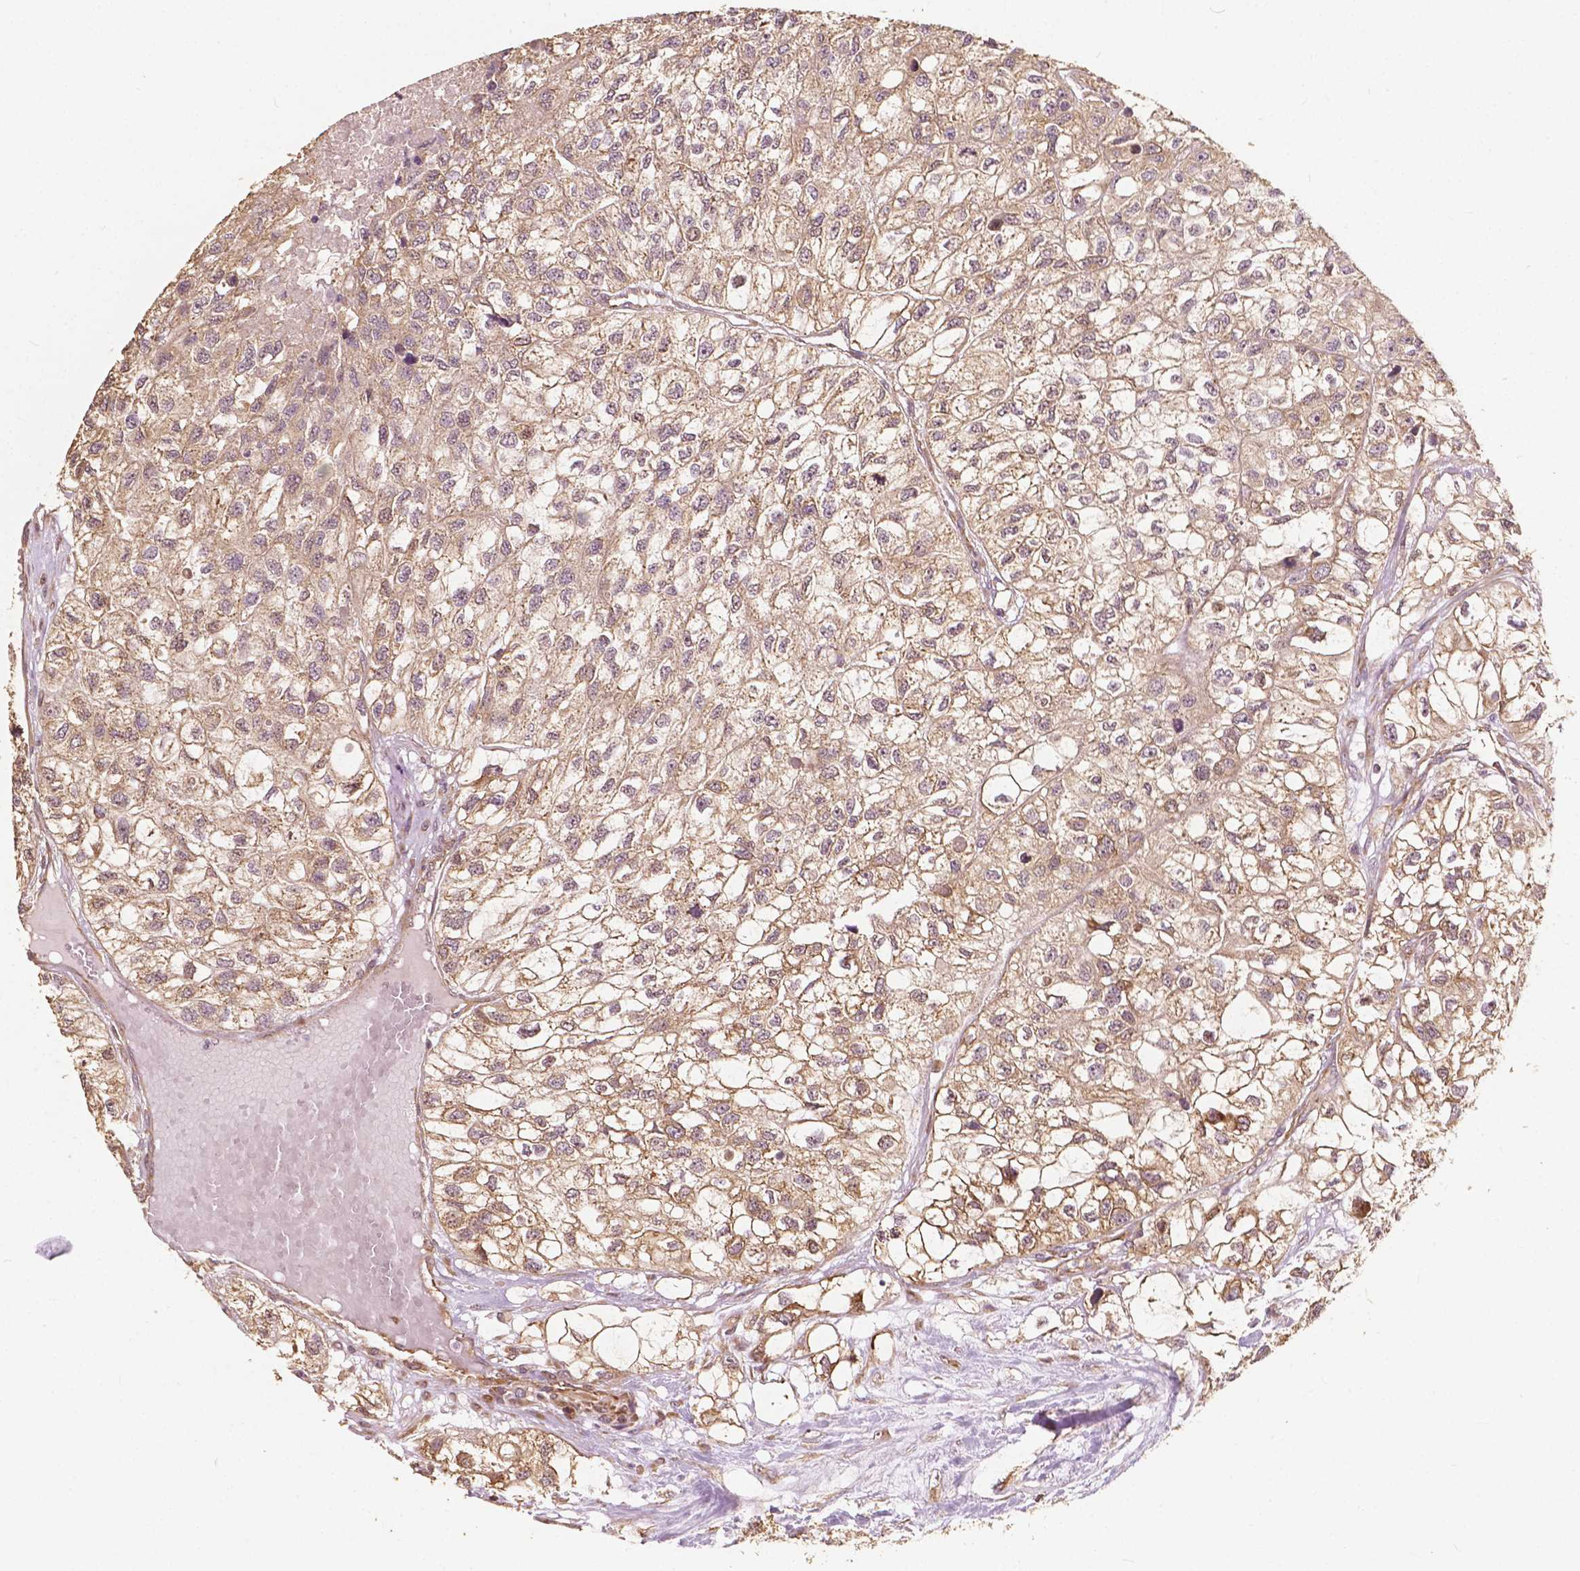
{"staining": {"intensity": "moderate", "quantity": ">75%", "location": "cytoplasmic/membranous"}, "tissue": "renal cancer", "cell_type": "Tumor cells", "image_type": "cancer", "snomed": [{"axis": "morphology", "description": "Adenocarcinoma, NOS"}, {"axis": "topography", "description": "Kidney"}], "caption": "A medium amount of moderate cytoplasmic/membranous positivity is identified in about >75% of tumor cells in adenocarcinoma (renal) tissue.", "gene": "G3BP1", "patient": {"sex": "male", "age": 56}}